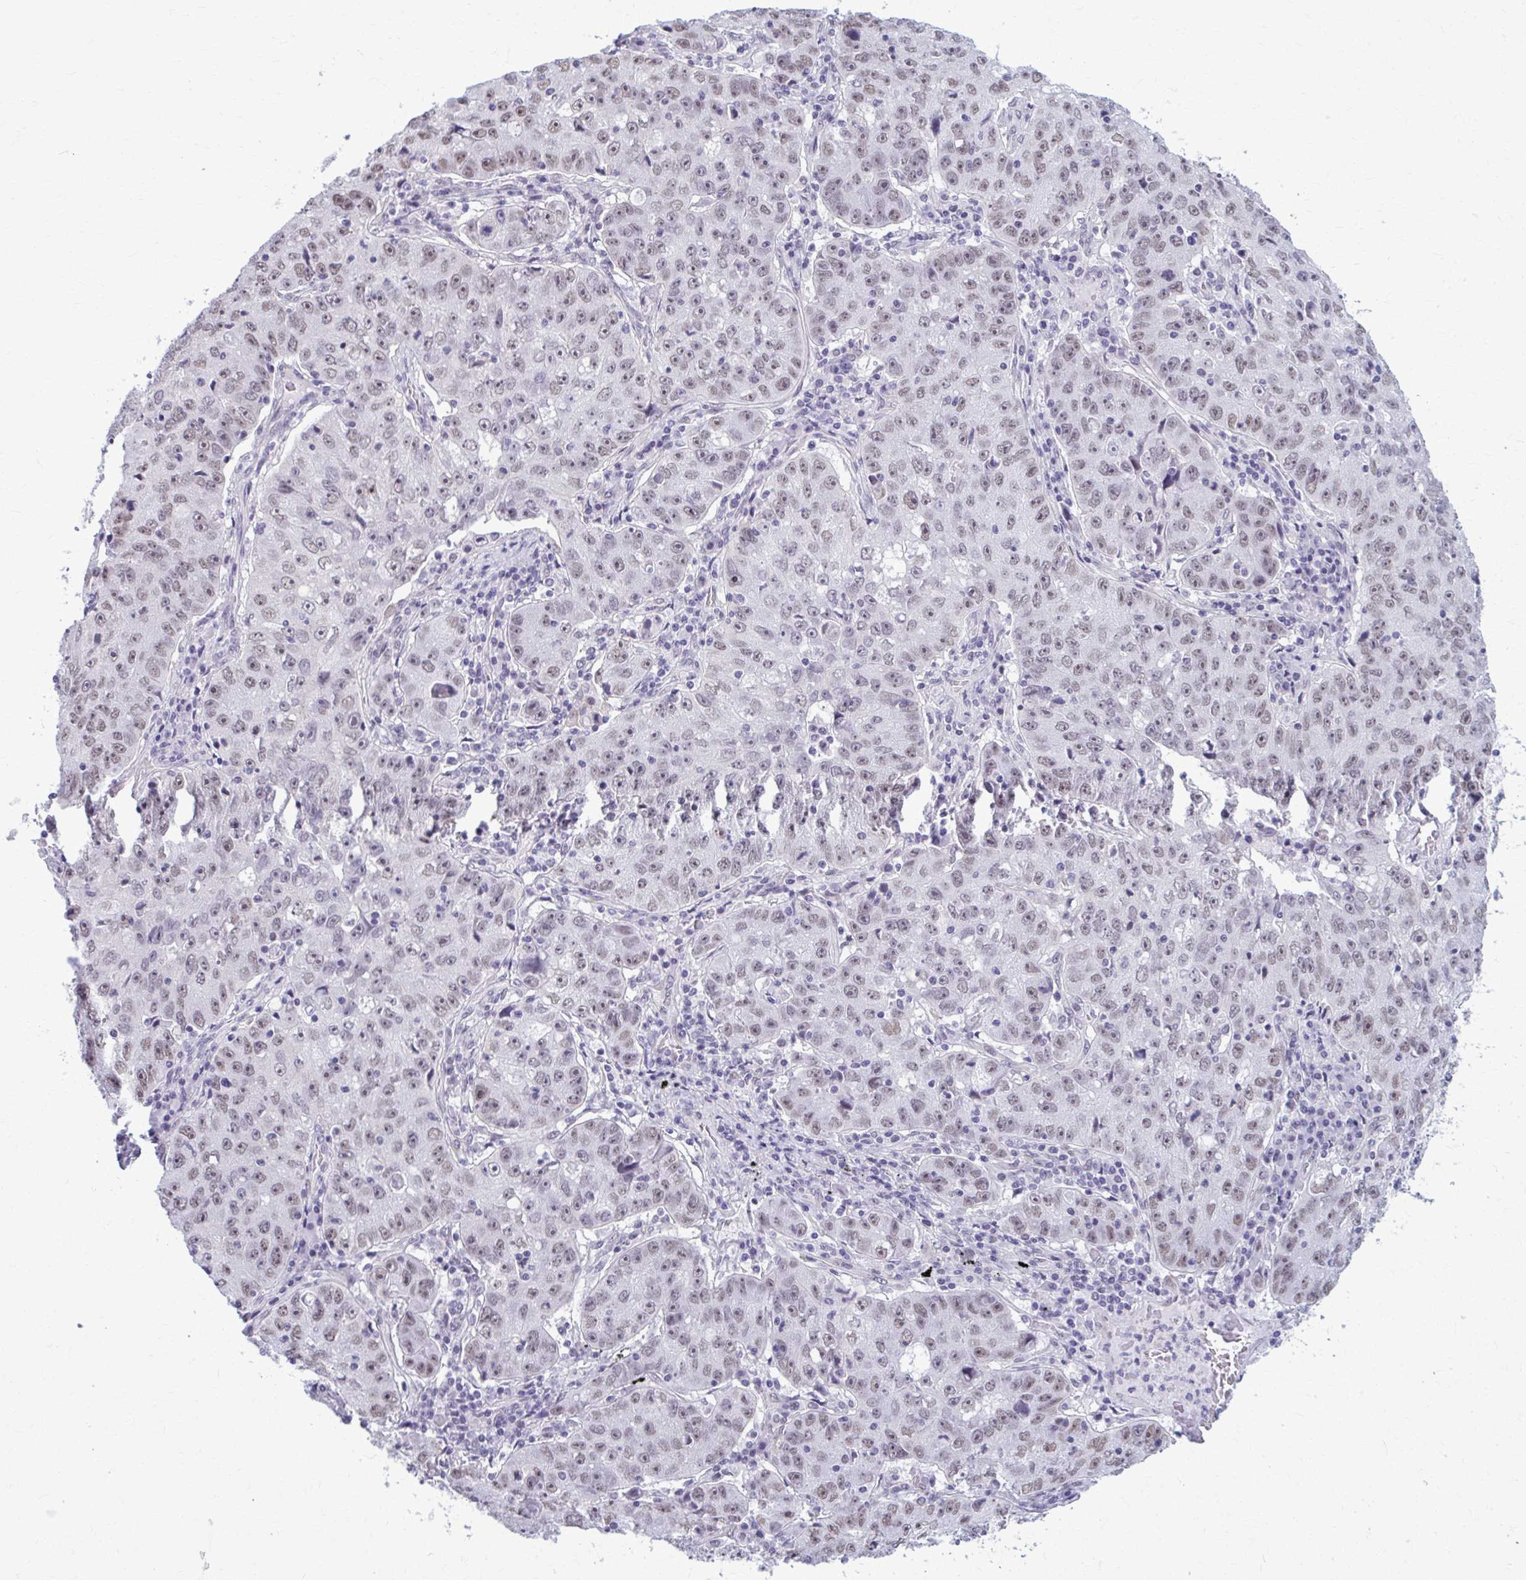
{"staining": {"intensity": "weak", "quantity": "<25%", "location": "nuclear"}, "tissue": "lung cancer", "cell_type": "Tumor cells", "image_type": "cancer", "snomed": [{"axis": "morphology", "description": "Normal morphology"}, {"axis": "morphology", "description": "Adenocarcinoma, NOS"}, {"axis": "topography", "description": "Lymph node"}, {"axis": "topography", "description": "Lung"}], "caption": "Immunohistochemistry (IHC) image of human lung cancer stained for a protein (brown), which demonstrates no expression in tumor cells.", "gene": "NUMBL", "patient": {"sex": "female", "age": 57}}